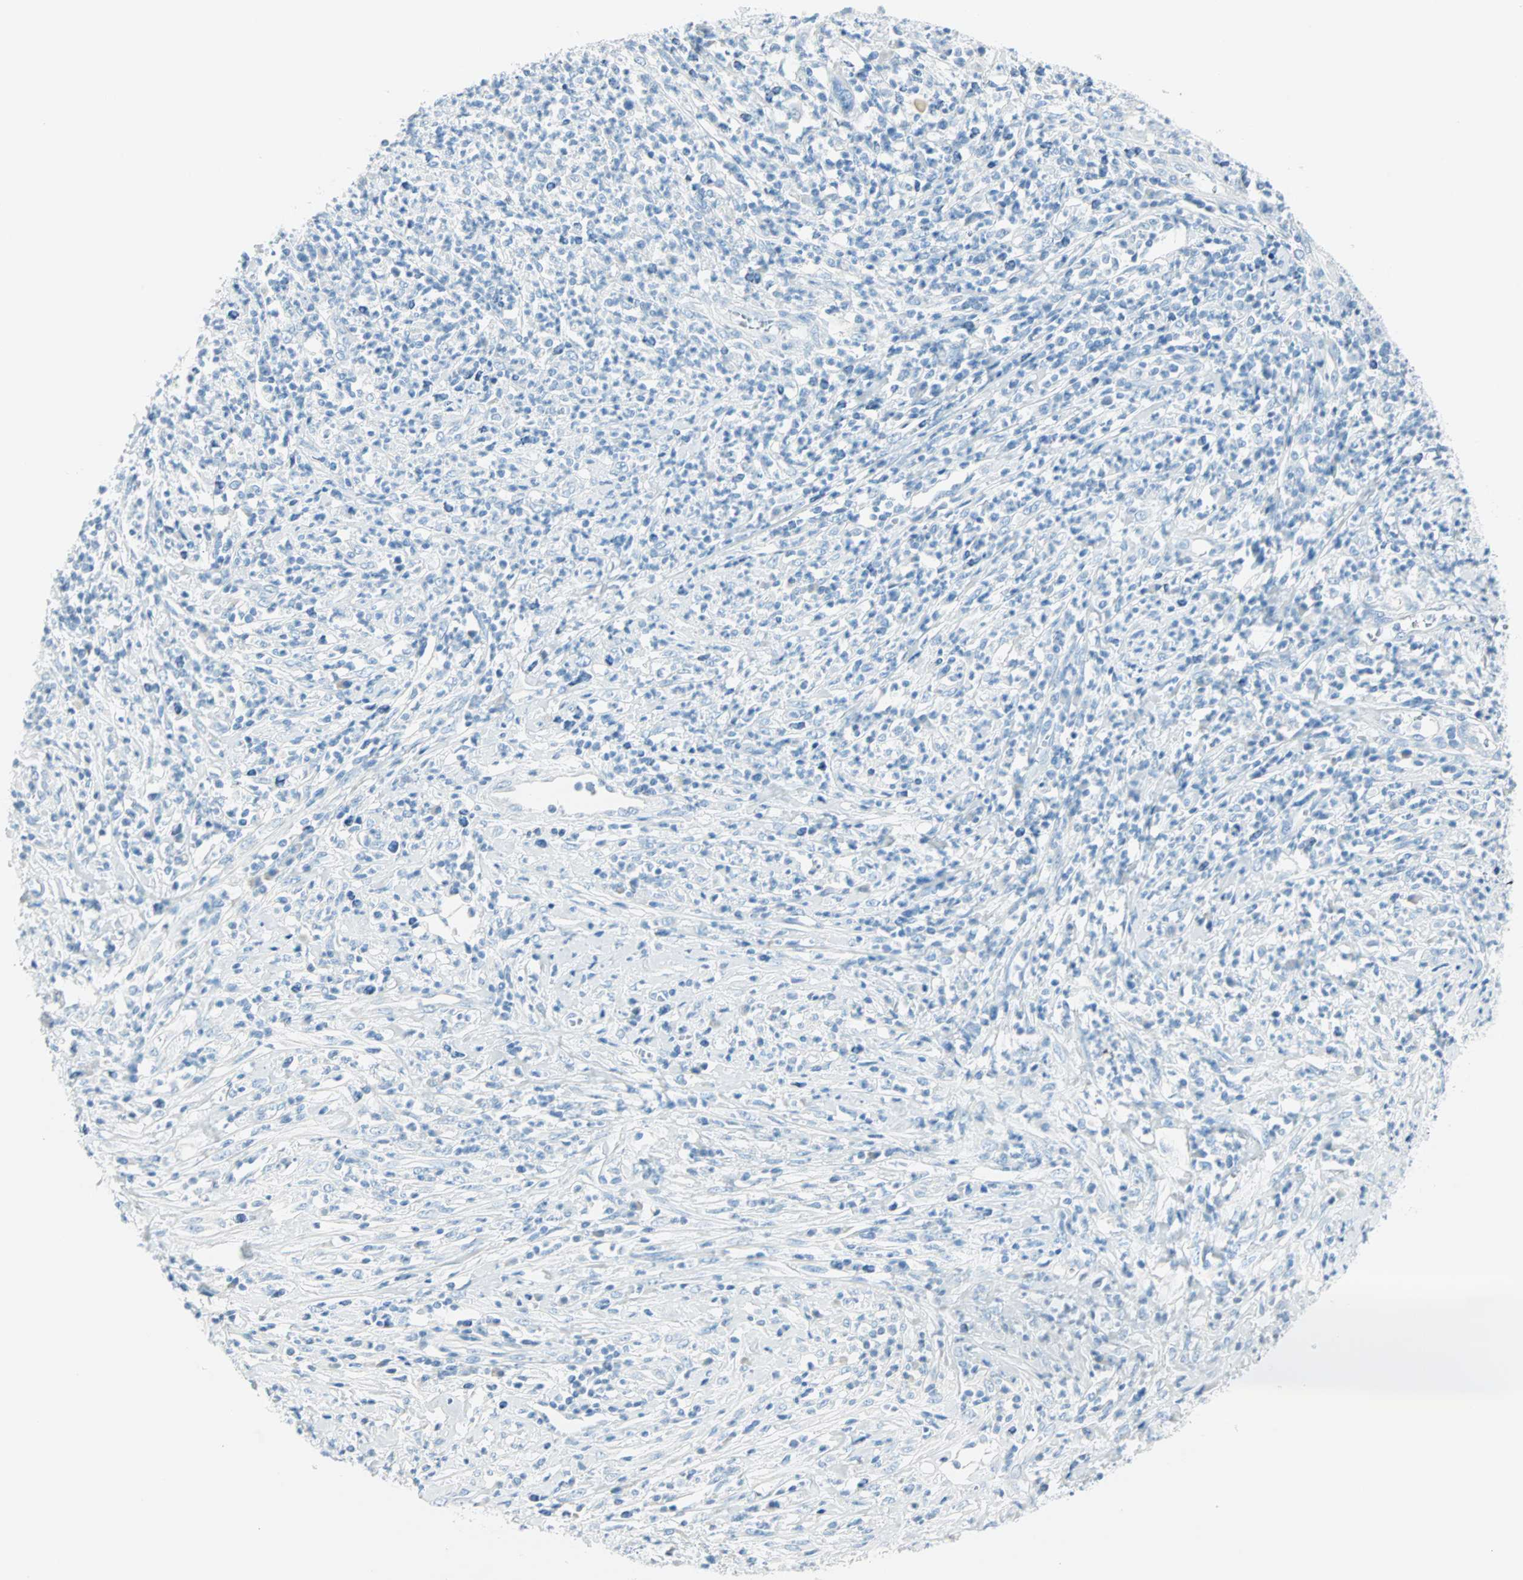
{"staining": {"intensity": "negative", "quantity": "none", "location": "none"}, "tissue": "cervical cancer", "cell_type": "Tumor cells", "image_type": "cancer", "snomed": [{"axis": "morphology", "description": "Squamous cell carcinoma, NOS"}, {"axis": "topography", "description": "Cervix"}], "caption": "This photomicrograph is of squamous cell carcinoma (cervical) stained with immunohistochemistry to label a protein in brown with the nuclei are counter-stained blue. There is no staining in tumor cells.", "gene": "NES", "patient": {"sex": "female", "age": 32}}